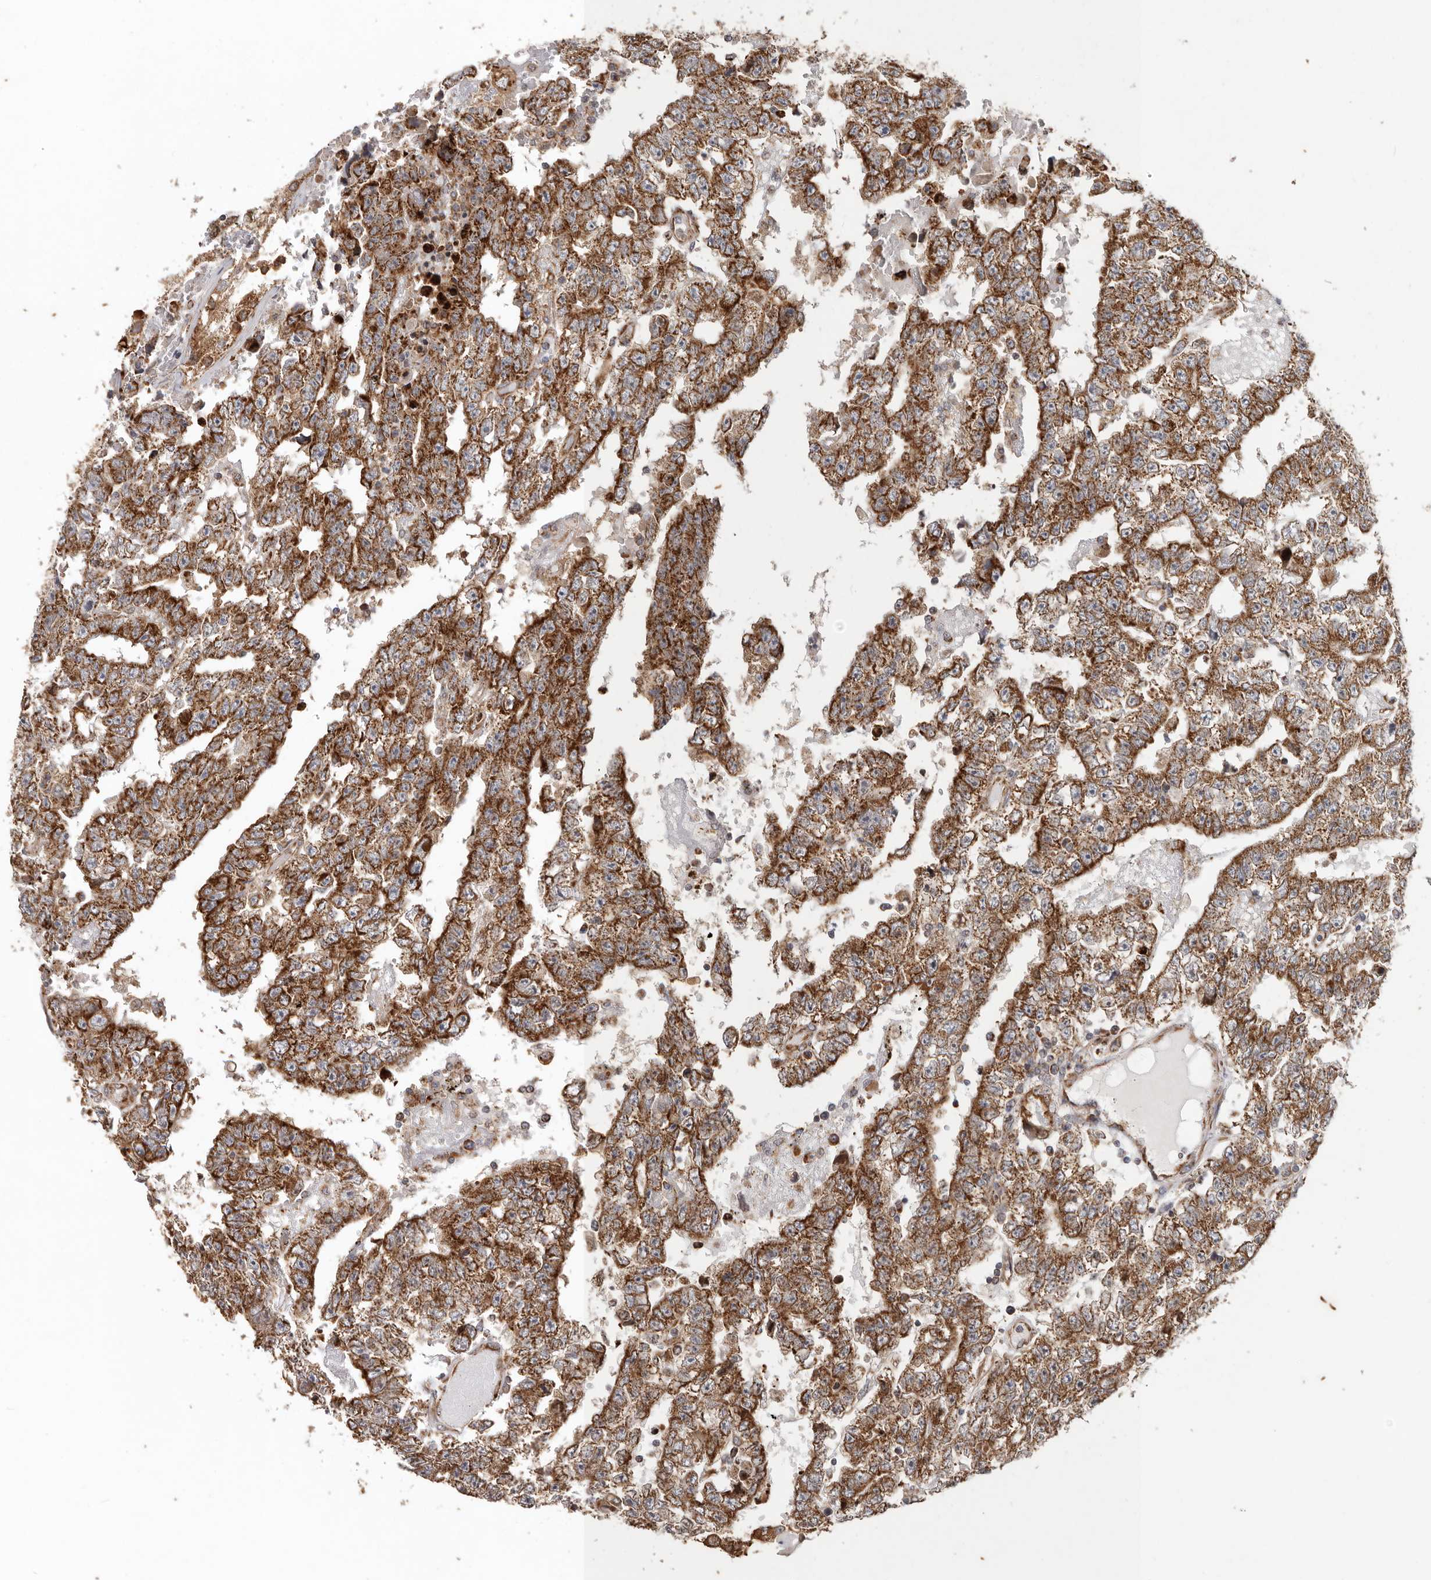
{"staining": {"intensity": "strong", "quantity": ">75%", "location": "cytoplasmic/membranous"}, "tissue": "testis cancer", "cell_type": "Tumor cells", "image_type": "cancer", "snomed": [{"axis": "morphology", "description": "Carcinoma, Embryonal, NOS"}, {"axis": "topography", "description": "Testis"}], "caption": "Immunohistochemistry (IHC) histopathology image of neoplastic tissue: human testis embryonal carcinoma stained using immunohistochemistry exhibits high levels of strong protein expression localized specifically in the cytoplasmic/membranous of tumor cells, appearing as a cytoplasmic/membranous brown color.", "gene": "MRPS10", "patient": {"sex": "male", "age": 25}}